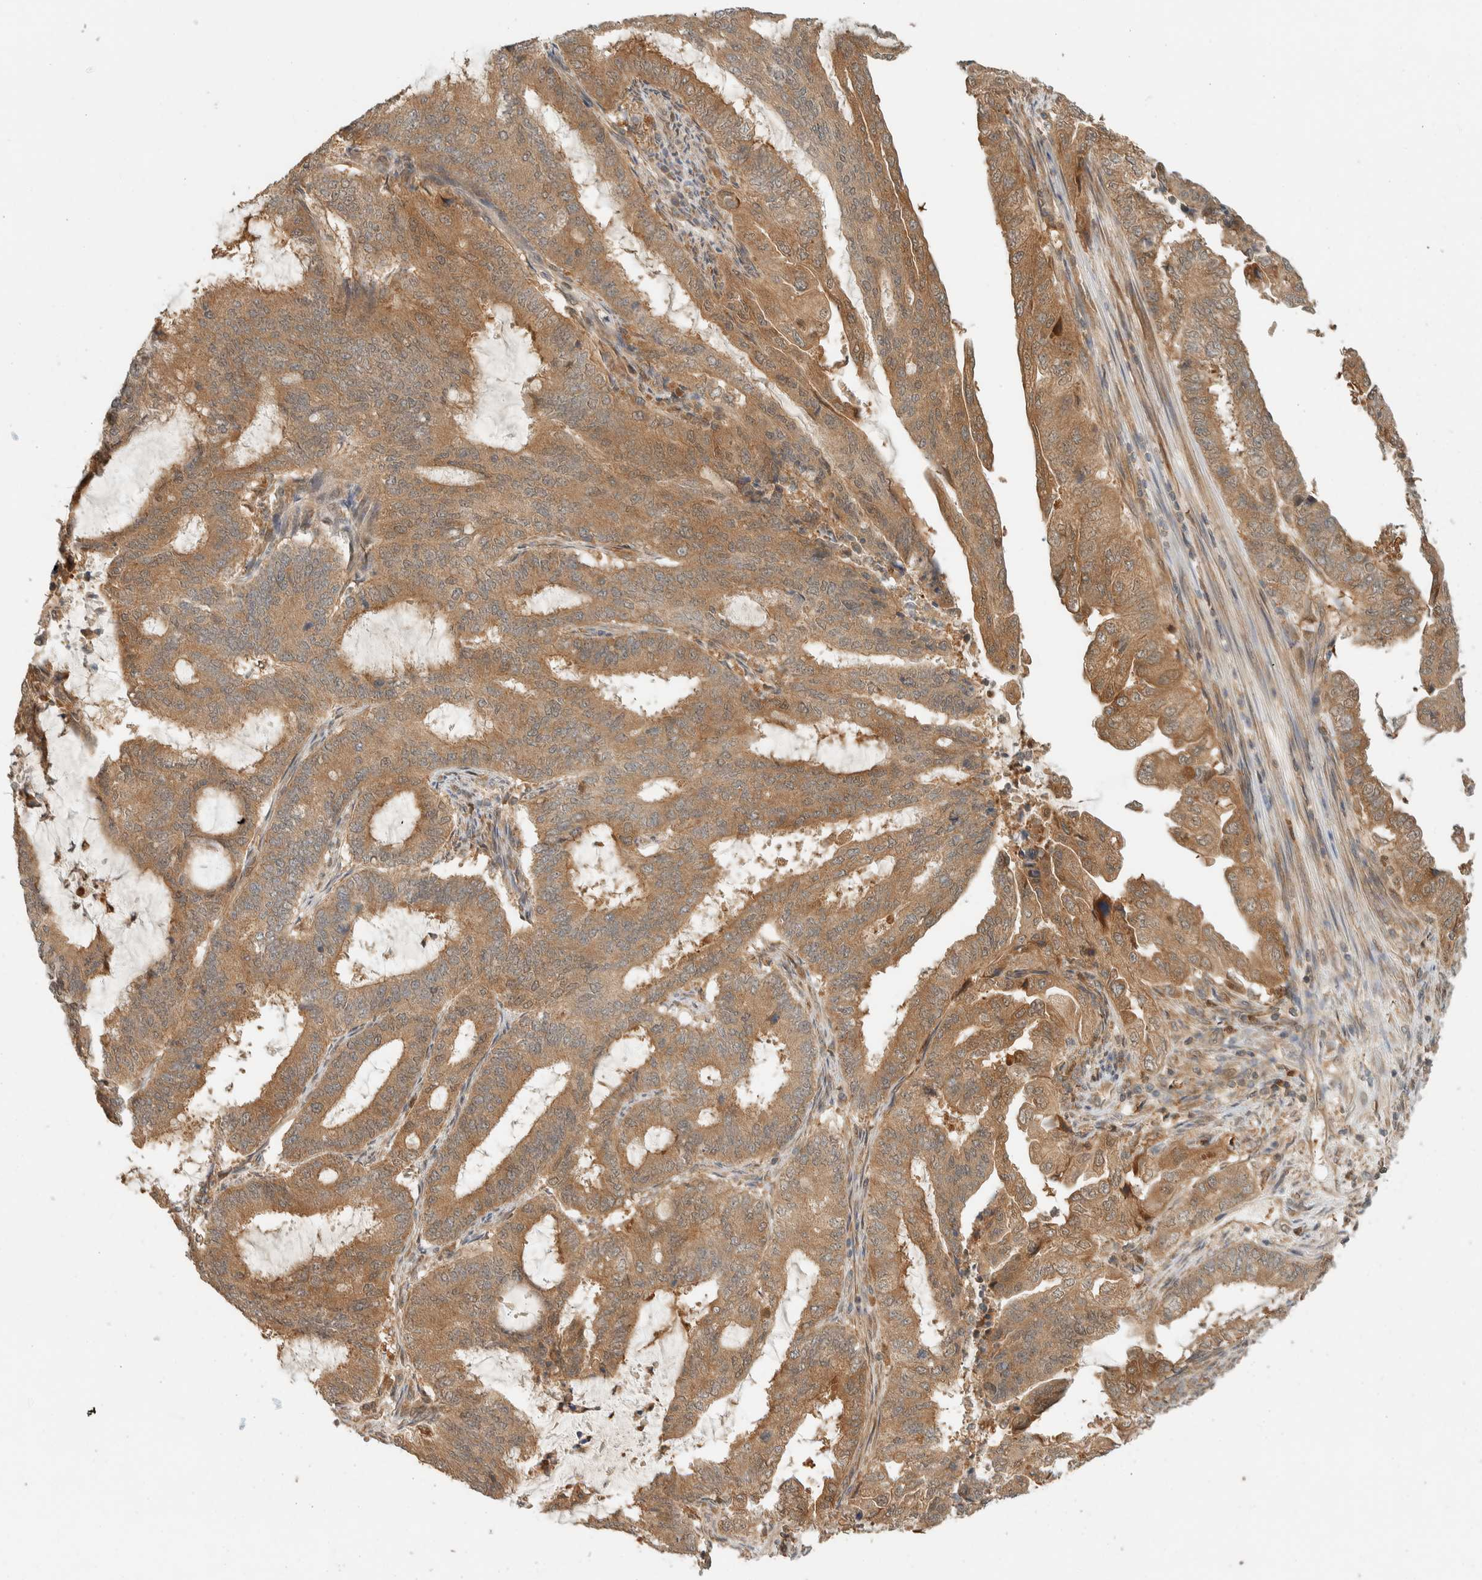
{"staining": {"intensity": "moderate", "quantity": ">75%", "location": "cytoplasmic/membranous"}, "tissue": "endometrial cancer", "cell_type": "Tumor cells", "image_type": "cancer", "snomed": [{"axis": "morphology", "description": "Adenocarcinoma, NOS"}, {"axis": "topography", "description": "Endometrium"}], "caption": "A medium amount of moderate cytoplasmic/membranous positivity is present in about >75% of tumor cells in endometrial adenocarcinoma tissue. The staining was performed using DAB (3,3'-diaminobenzidine), with brown indicating positive protein expression. Nuclei are stained blue with hematoxylin.", "gene": "ADSS2", "patient": {"sex": "female", "age": 51}}